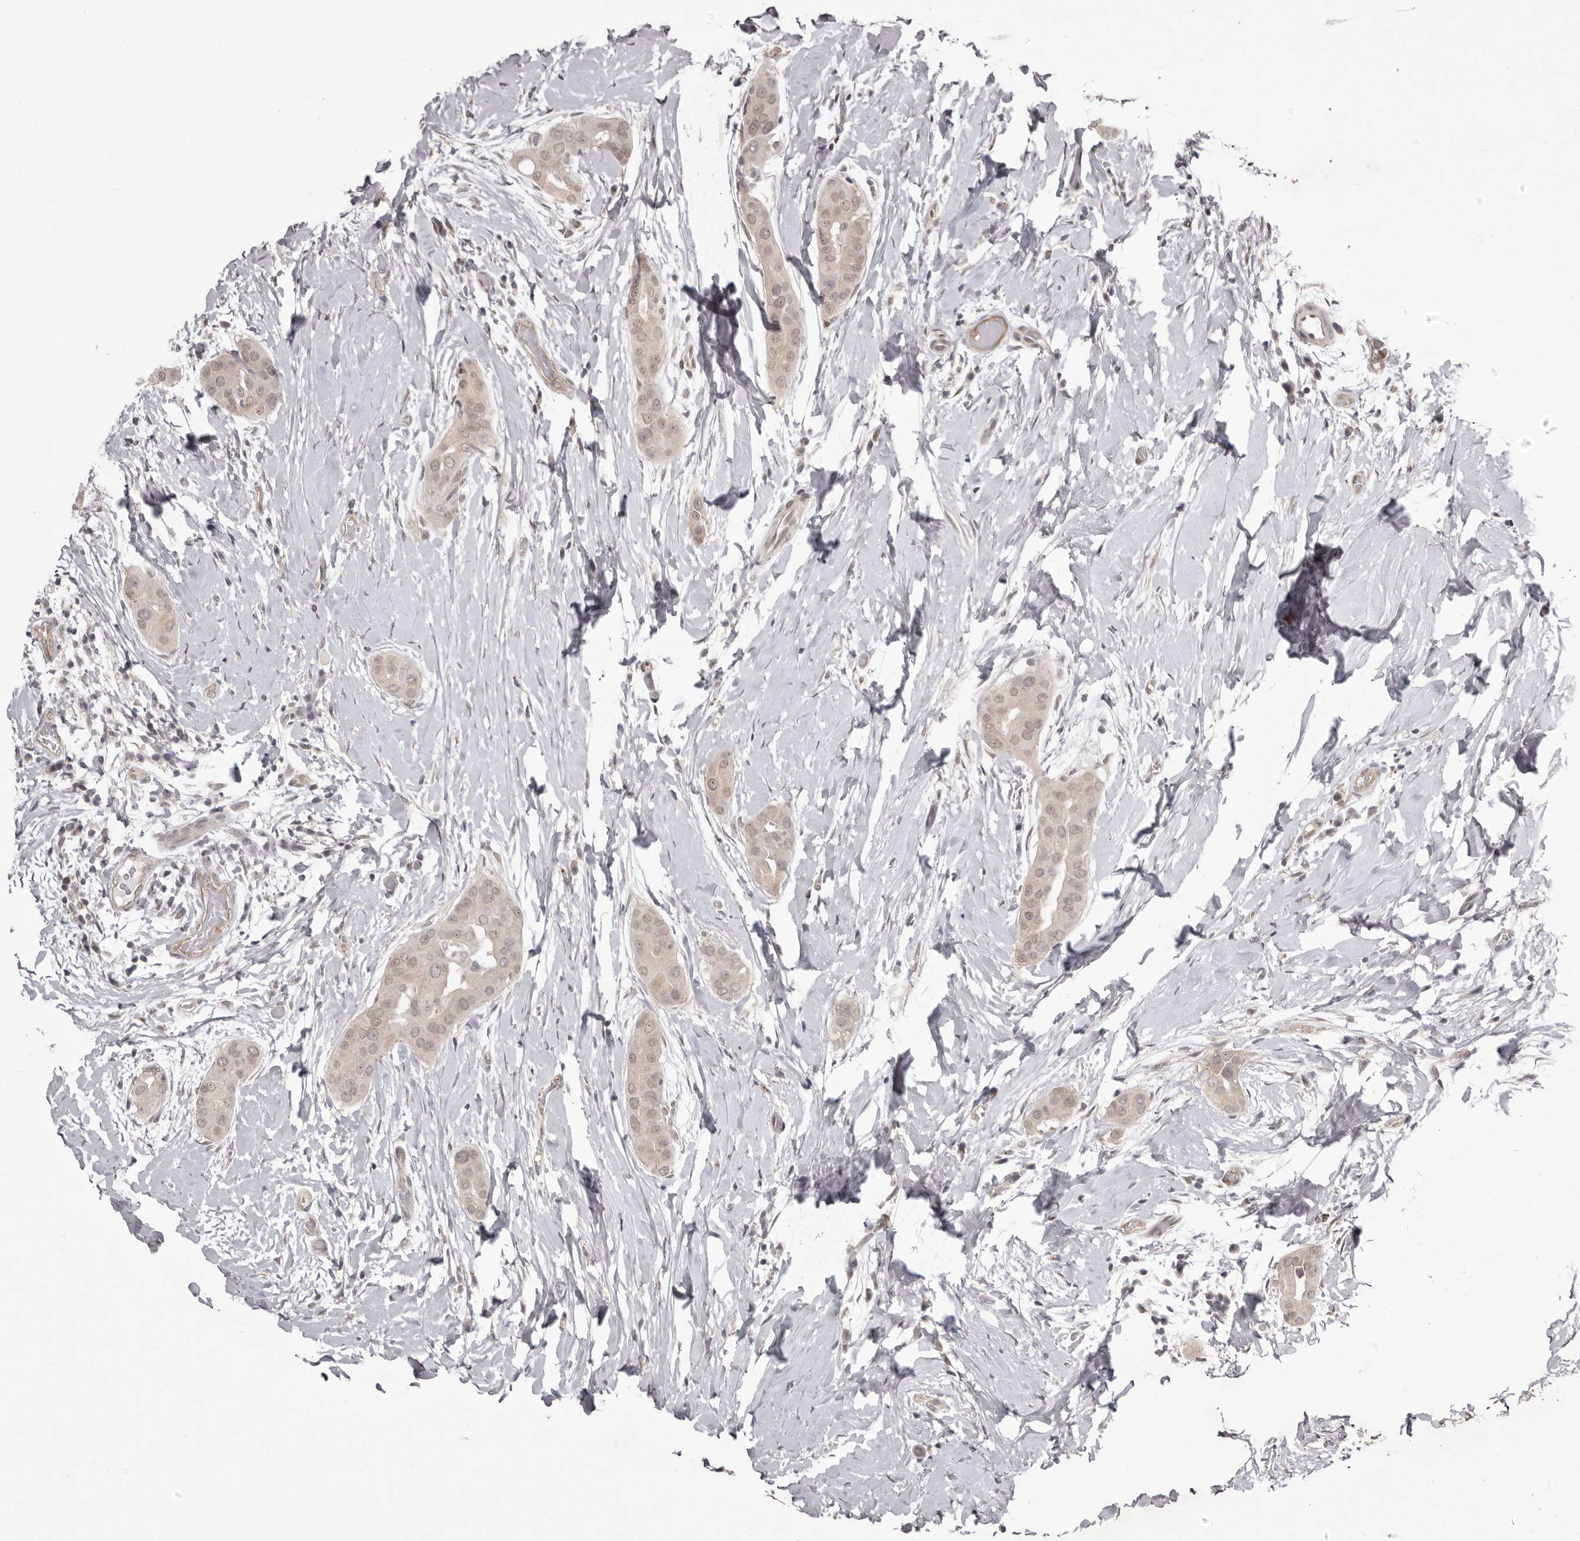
{"staining": {"intensity": "weak", "quantity": "<25%", "location": "cytoplasmic/membranous,nuclear"}, "tissue": "thyroid cancer", "cell_type": "Tumor cells", "image_type": "cancer", "snomed": [{"axis": "morphology", "description": "Papillary adenocarcinoma, NOS"}, {"axis": "topography", "description": "Thyroid gland"}], "caption": "IHC of human thyroid papillary adenocarcinoma demonstrates no staining in tumor cells.", "gene": "RNF2", "patient": {"sex": "male", "age": 33}}